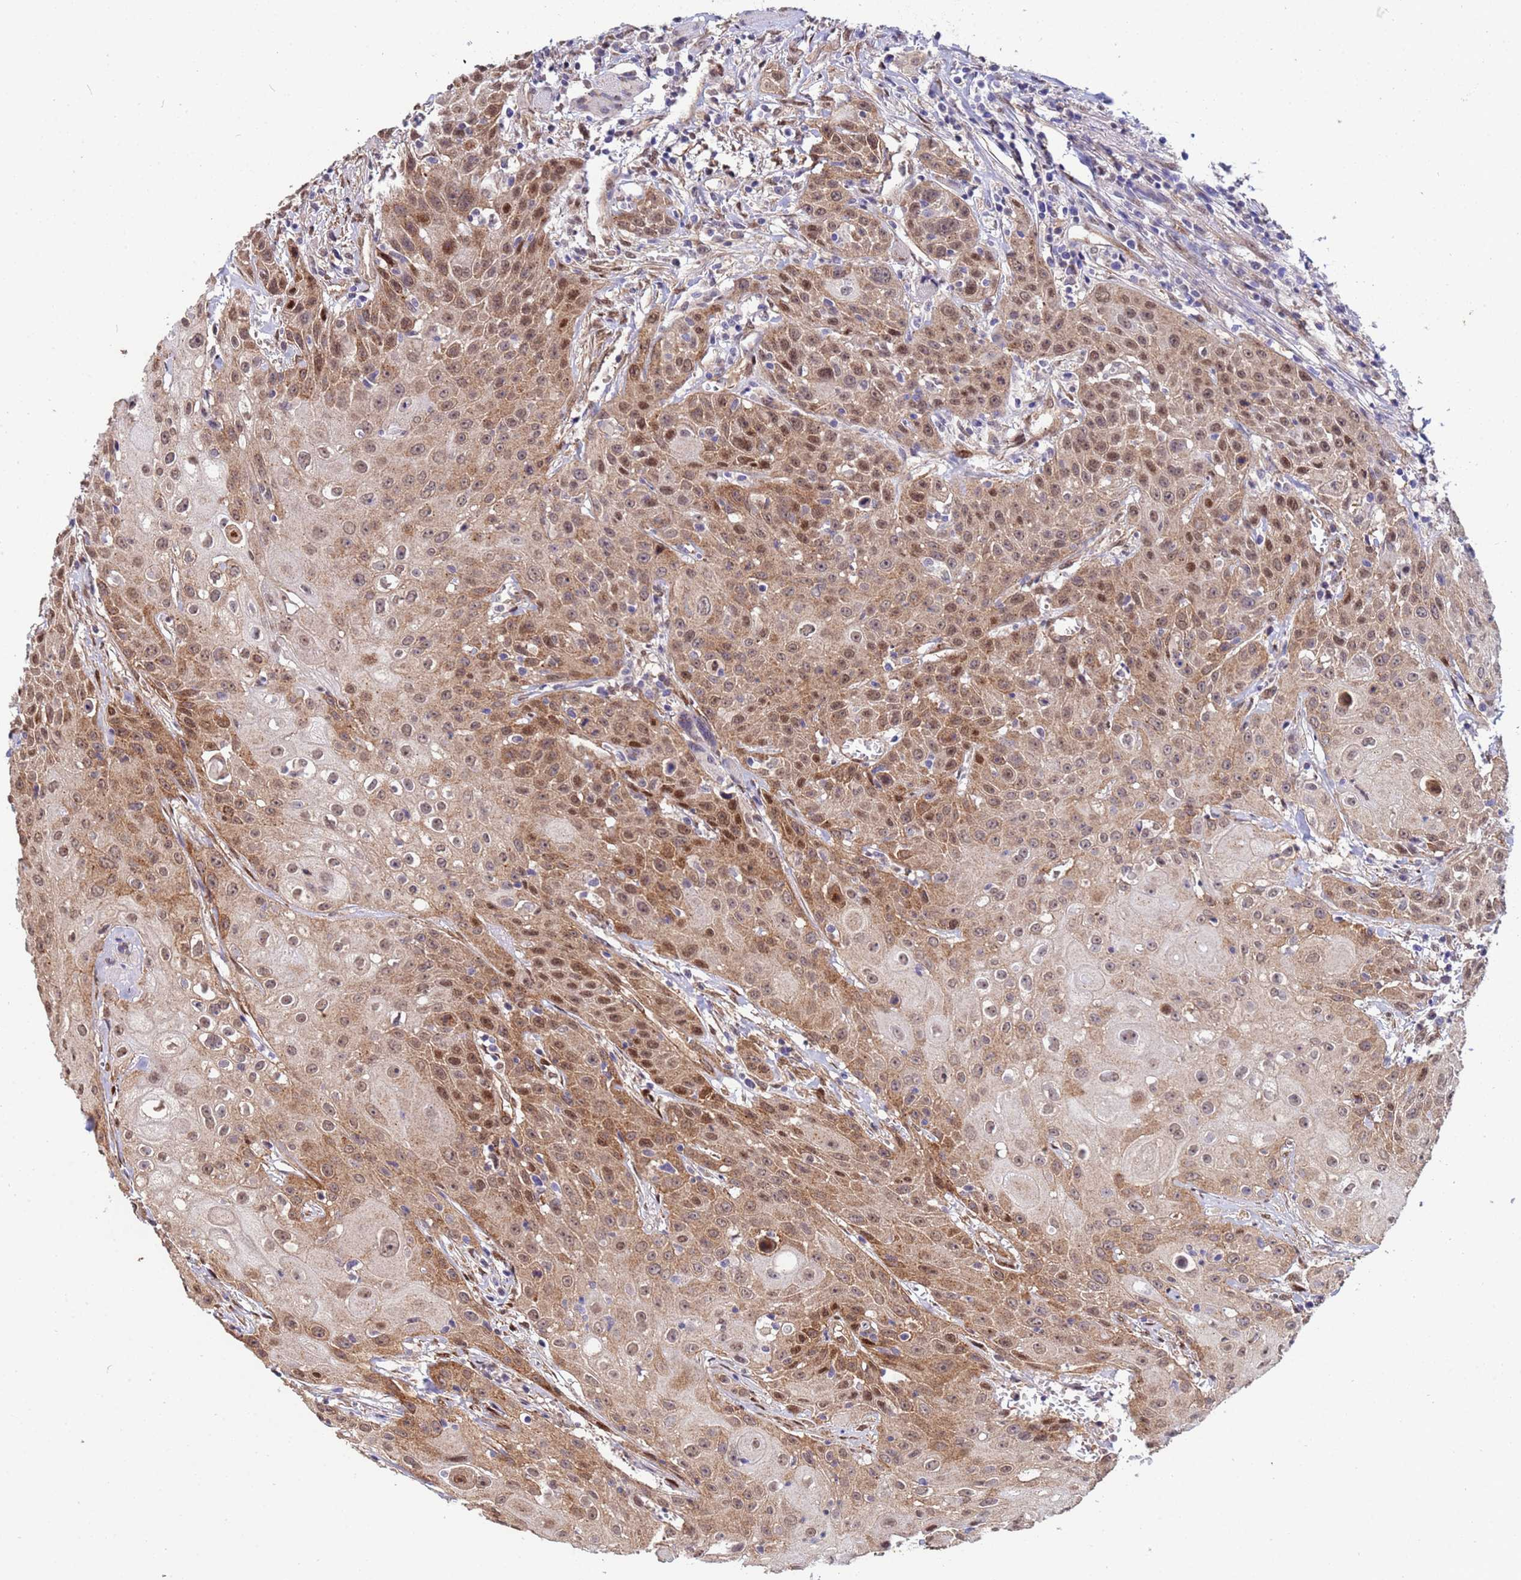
{"staining": {"intensity": "moderate", "quantity": ">75%", "location": "cytoplasmic/membranous,nuclear"}, "tissue": "head and neck cancer", "cell_type": "Tumor cells", "image_type": "cancer", "snomed": [{"axis": "morphology", "description": "Squamous cell carcinoma, NOS"}, {"axis": "topography", "description": "Oral tissue"}, {"axis": "topography", "description": "Head-Neck"}], "caption": "Immunohistochemistry (IHC) (DAB) staining of human head and neck squamous cell carcinoma demonstrates moderate cytoplasmic/membranous and nuclear protein staining in approximately >75% of tumor cells.", "gene": "TRIP6", "patient": {"sex": "female", "age": 82}}